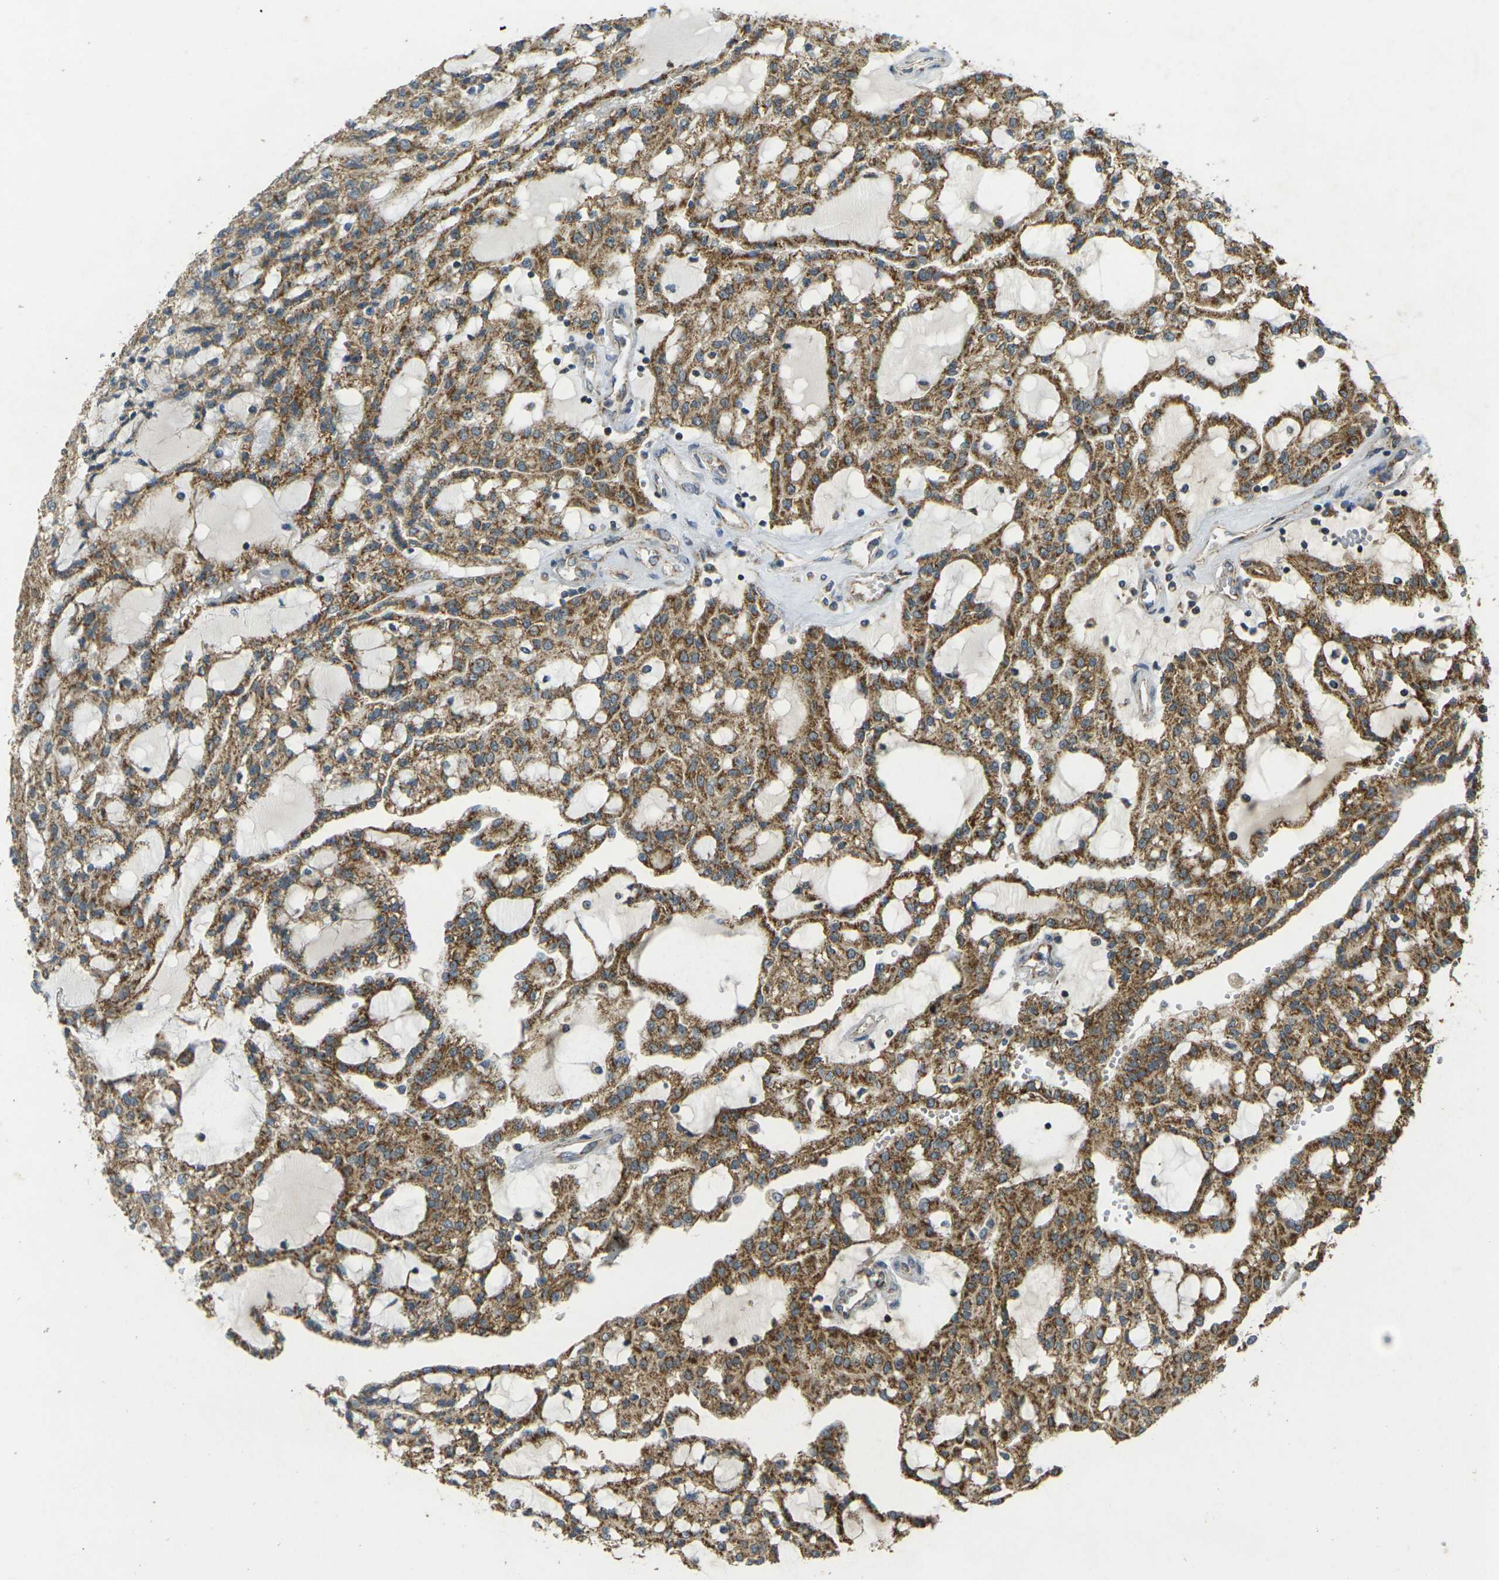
{"staining": {"intensity": "moderate", "quantity": ">75%", "location": "cytoplasmic/membranous"}, "tissue": "renal cancer", "cell_type": "Tumor cells", "image_type": "cancer", "snomed": [{"axis": "morphology", "description": "Adenocarcinoma, NOS"}, {"axis": "topography", "description": "Kidney"}], "caption": "Adenocarcinoma (renal) was stained to show a protein in brown. There is medium levels of moderate cytoplasmic/membranous expression in about >75% of tumor cells. The staining was performed using DAB (3,3'-diaminobenzidine) to visualize the protein expression in brown, while the nuclei were stained in blue with hematoxylin (Magnification: 20x).", "gene": "IGF1R", "patient": {"sex": "male", "age": 63}}